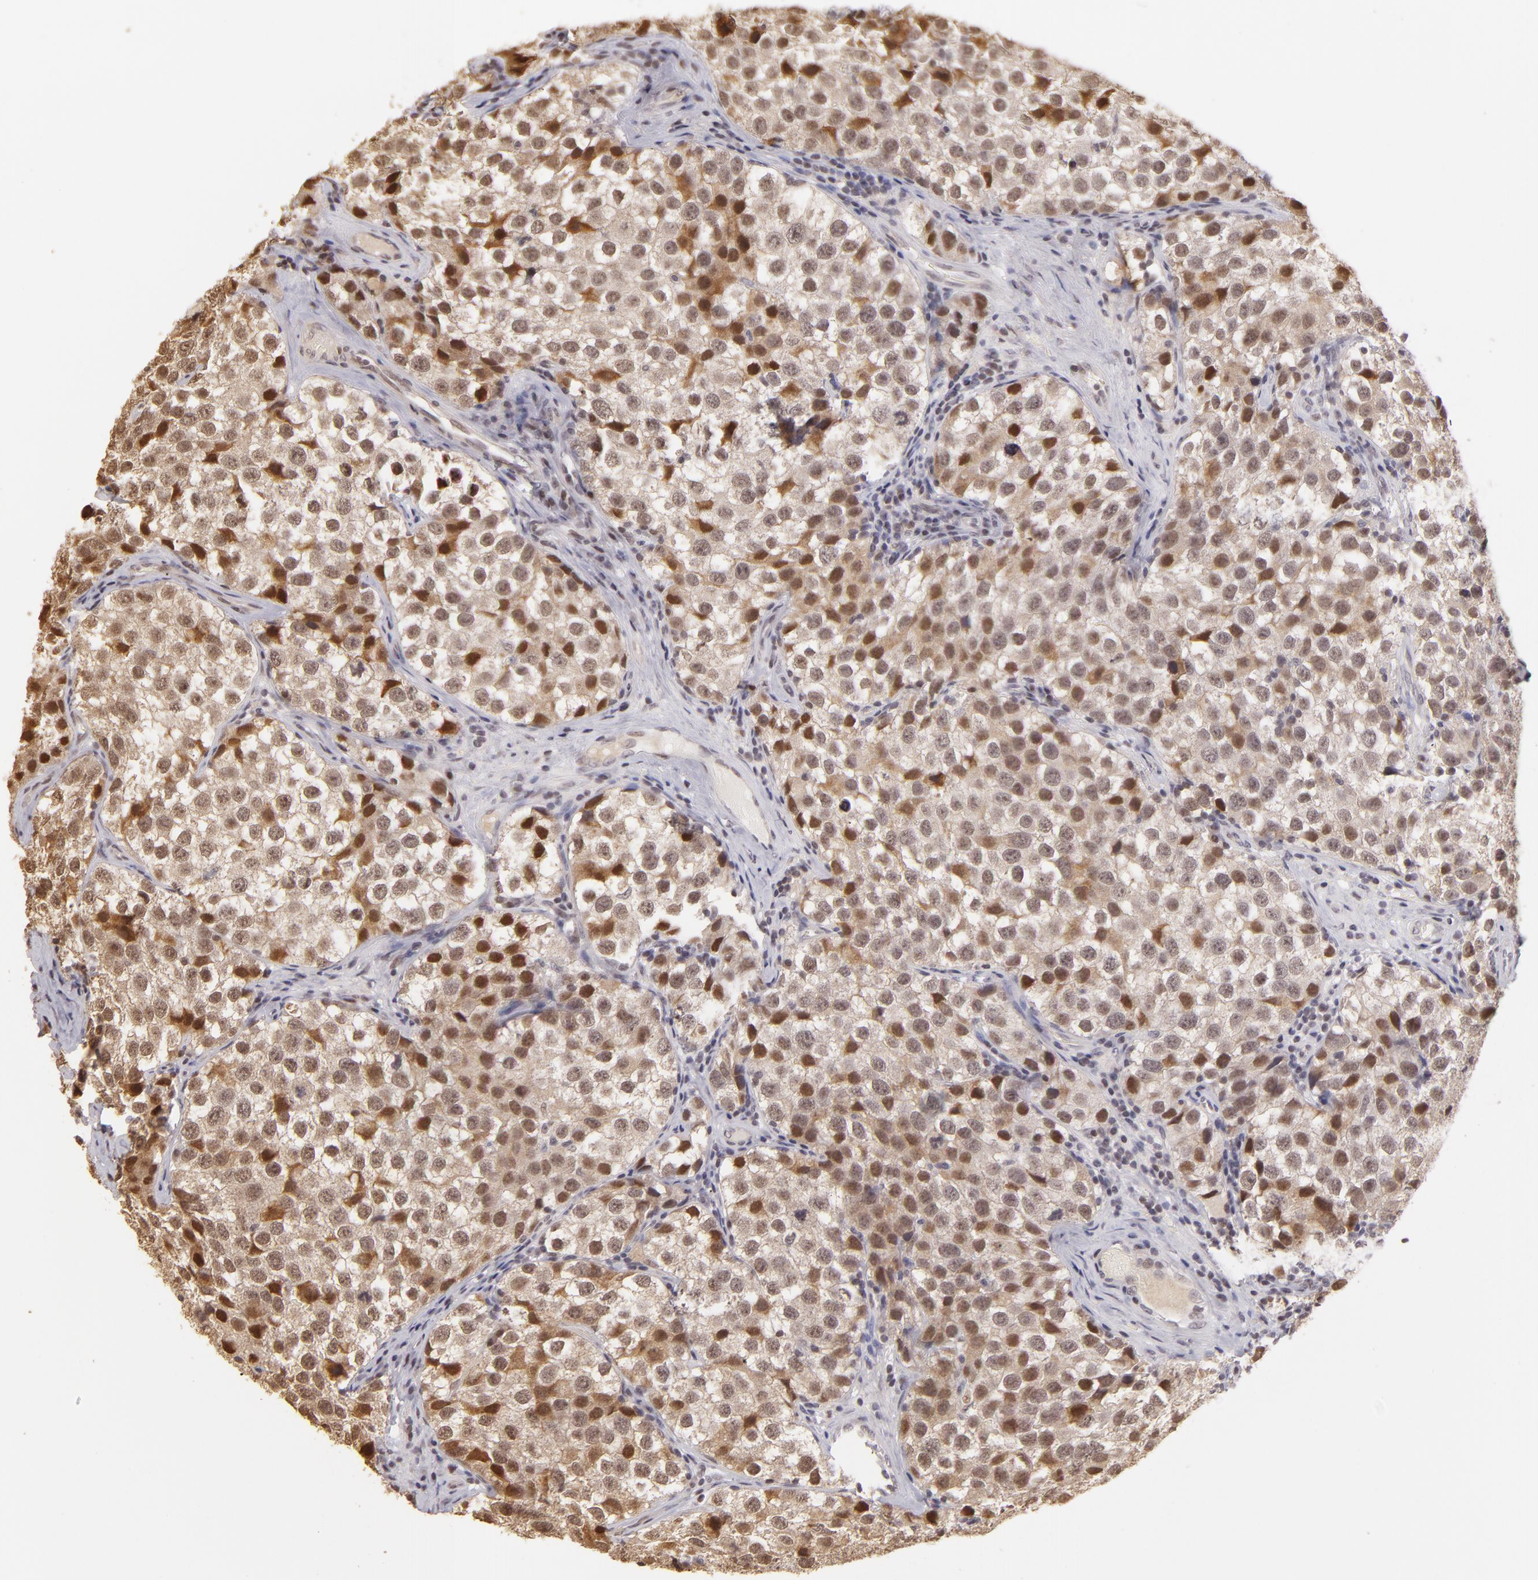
{"staining": {"intensity": "weak", "quantity": "<25%", "location": "nuclear"}, "tissue": "testis cancer", "cell_type": "Tumor cells", "image_type": "cancer", "snomed": [{"axis": "morphology", "description": "Seminoma, NOS"}, {"axis": "topography", "description": "Testis"}], "caption": "This is an immunohistochemistry micrograph of testis cancer. There is no expression in tumor cells.", "gene": "RARB", "patient": {"sex": "male", "age": 39}}